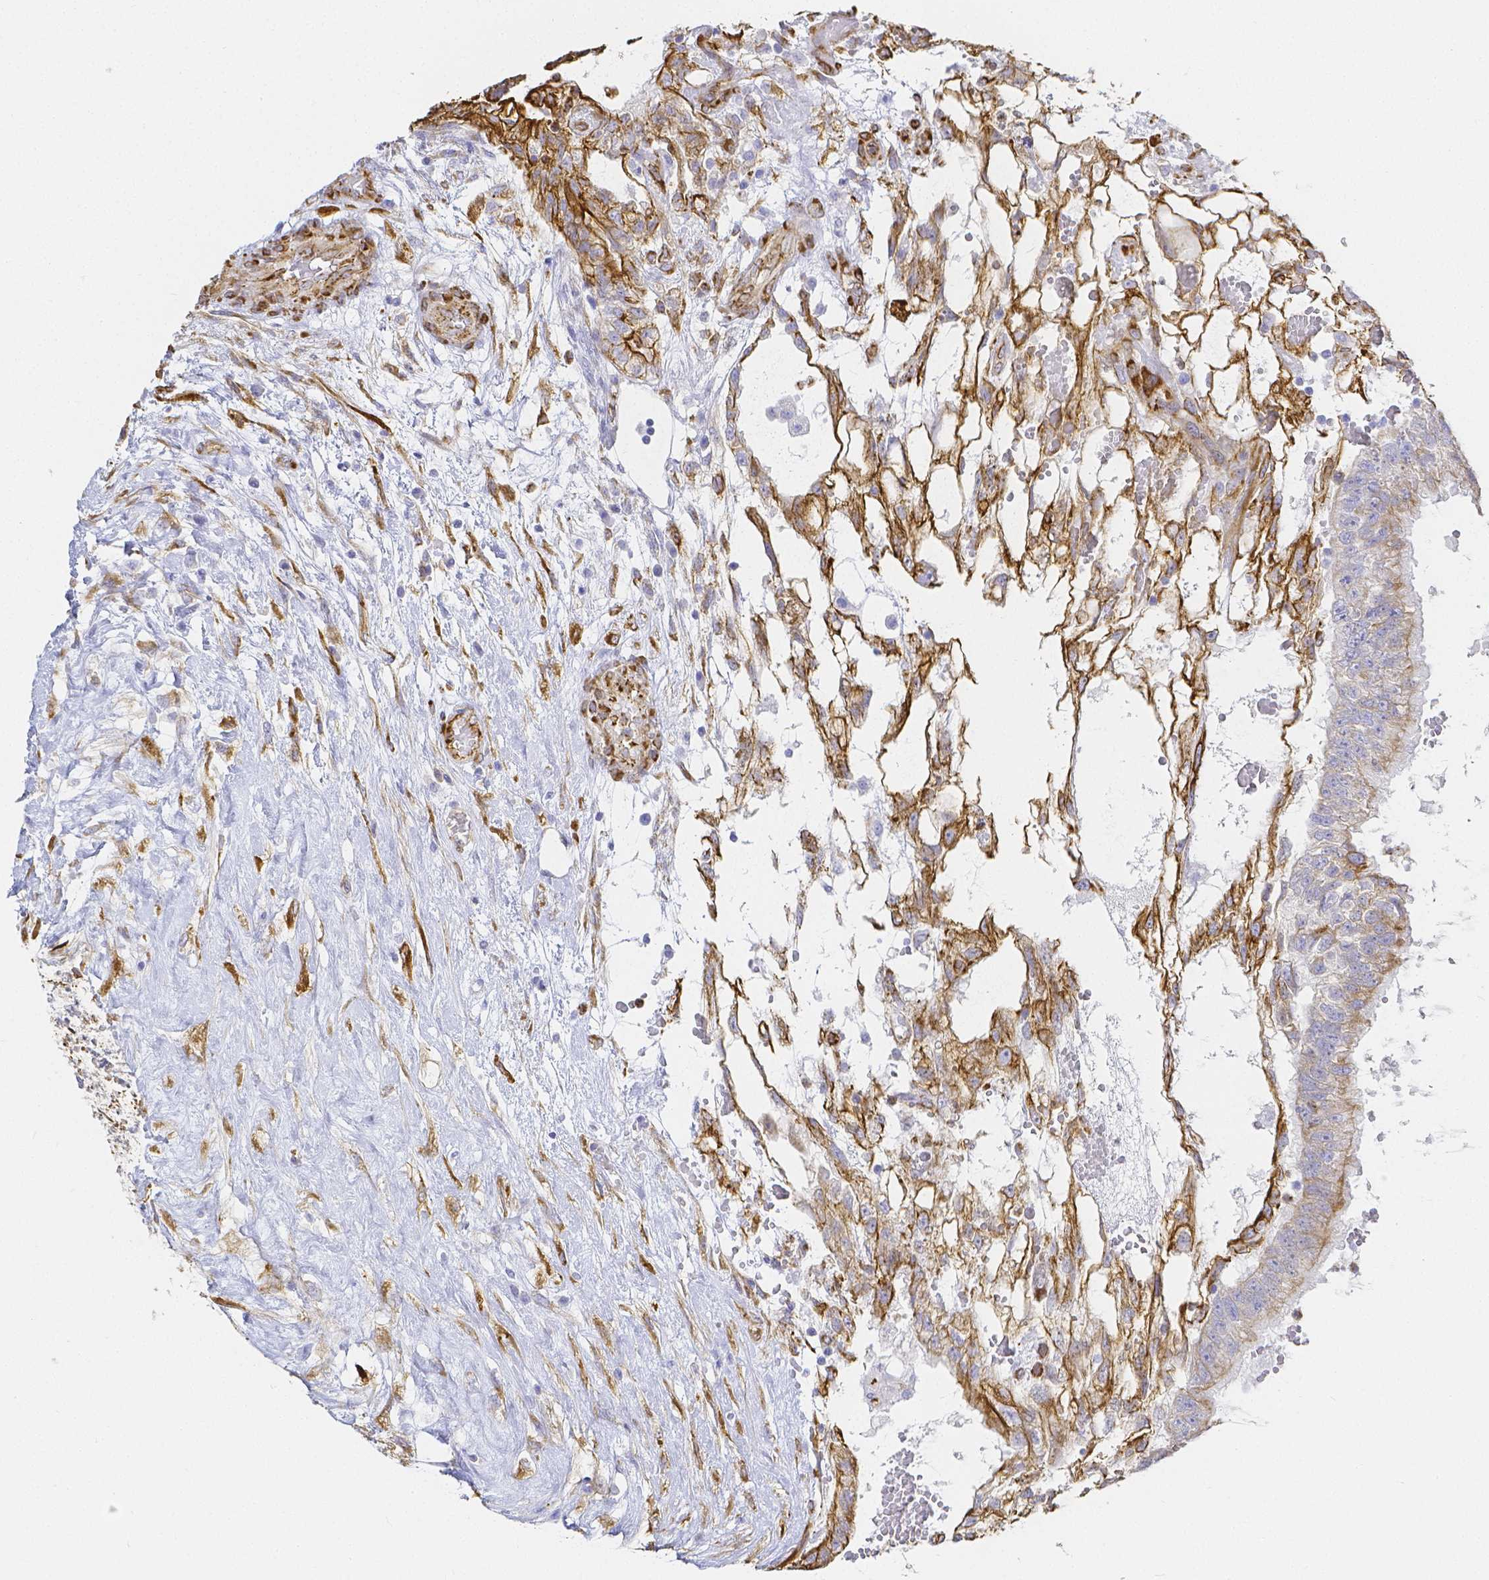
{"staining": {"intensity": "strong", "quantity": "25%-75%", "location": "cytoplasmic/membranous"}, "tissue": "testis cancer", "cell_type": "Tumor cells", "image_type": "cancer", "snomed": [{"axis": "morphology", "description": "Normal tissue, NOS"}, {"axis": "morphology", "description": "Carcinoma, Embryonal, NOS"}, {"axis": "topography", "description": "Testis"}], "caption": "Brown immunohistochemical staining in human testis cancer displays strong cytoplasmic/membranous staining in approximately 25%-75% of tumor cells.", "gene": "SMURF1", "patient": {"sex": "male", "age": 32}}